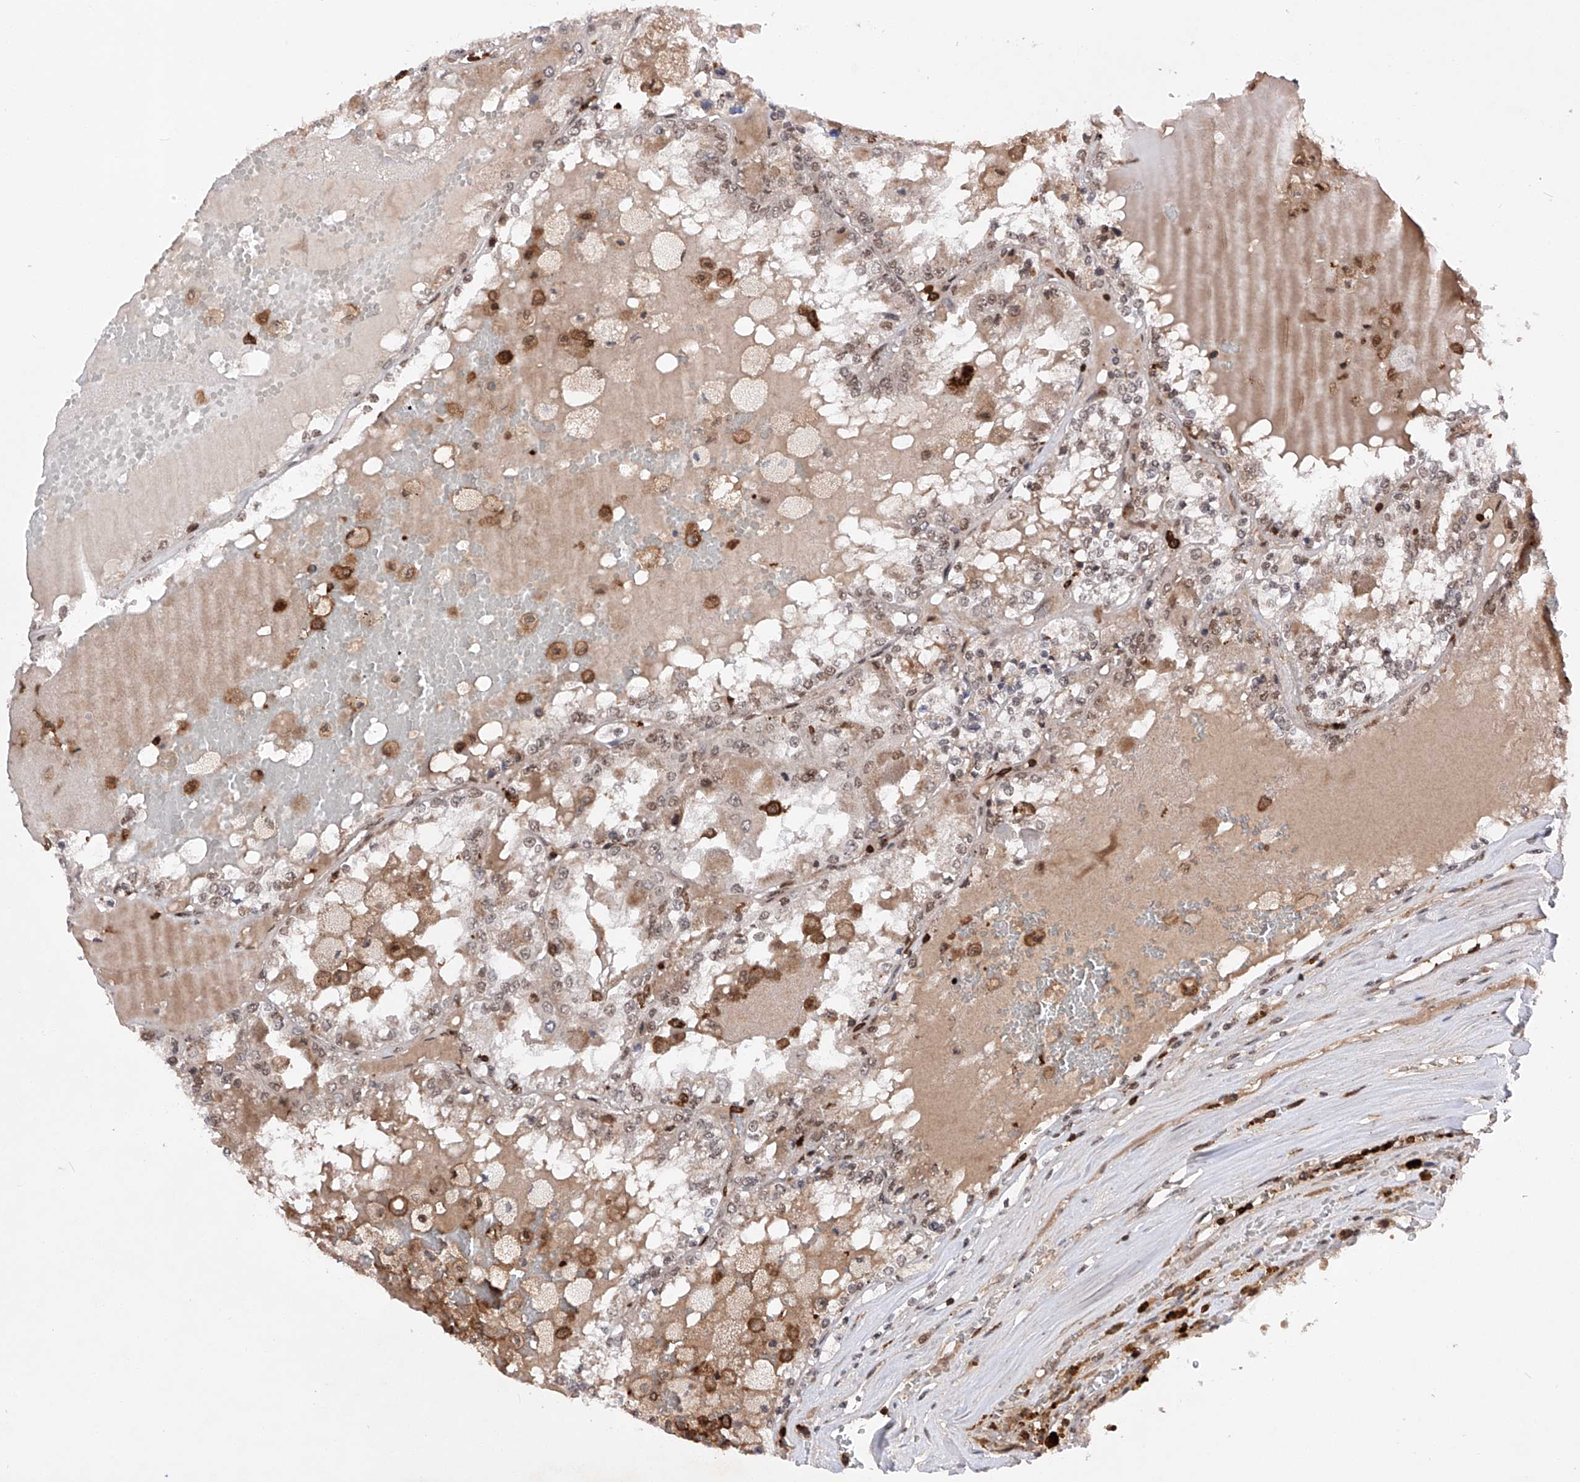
{"staining": {"intensity": "weak", "quantity": "<25%", "location": "nuclear"}, "tissue": "renal cancer", "cell_type": "Tumor cells", "image_type": "cancer", "snomed": [{"axis": "morphology", "description": "Adenocarcinoma, NOS"}, {"axis": "topography", "description": "Kidney"}], "caption": "IHC histopathology image of renal adenocarcinoma stained for a protein (brown), which shows no positivity in tumor cells. (Brightfield microscopy of DAB (3,3'-diaminobenzidine) IHC at high magnification).", "gene": "ZNF280D", "patient": {"sex": "female", "age": 56}}